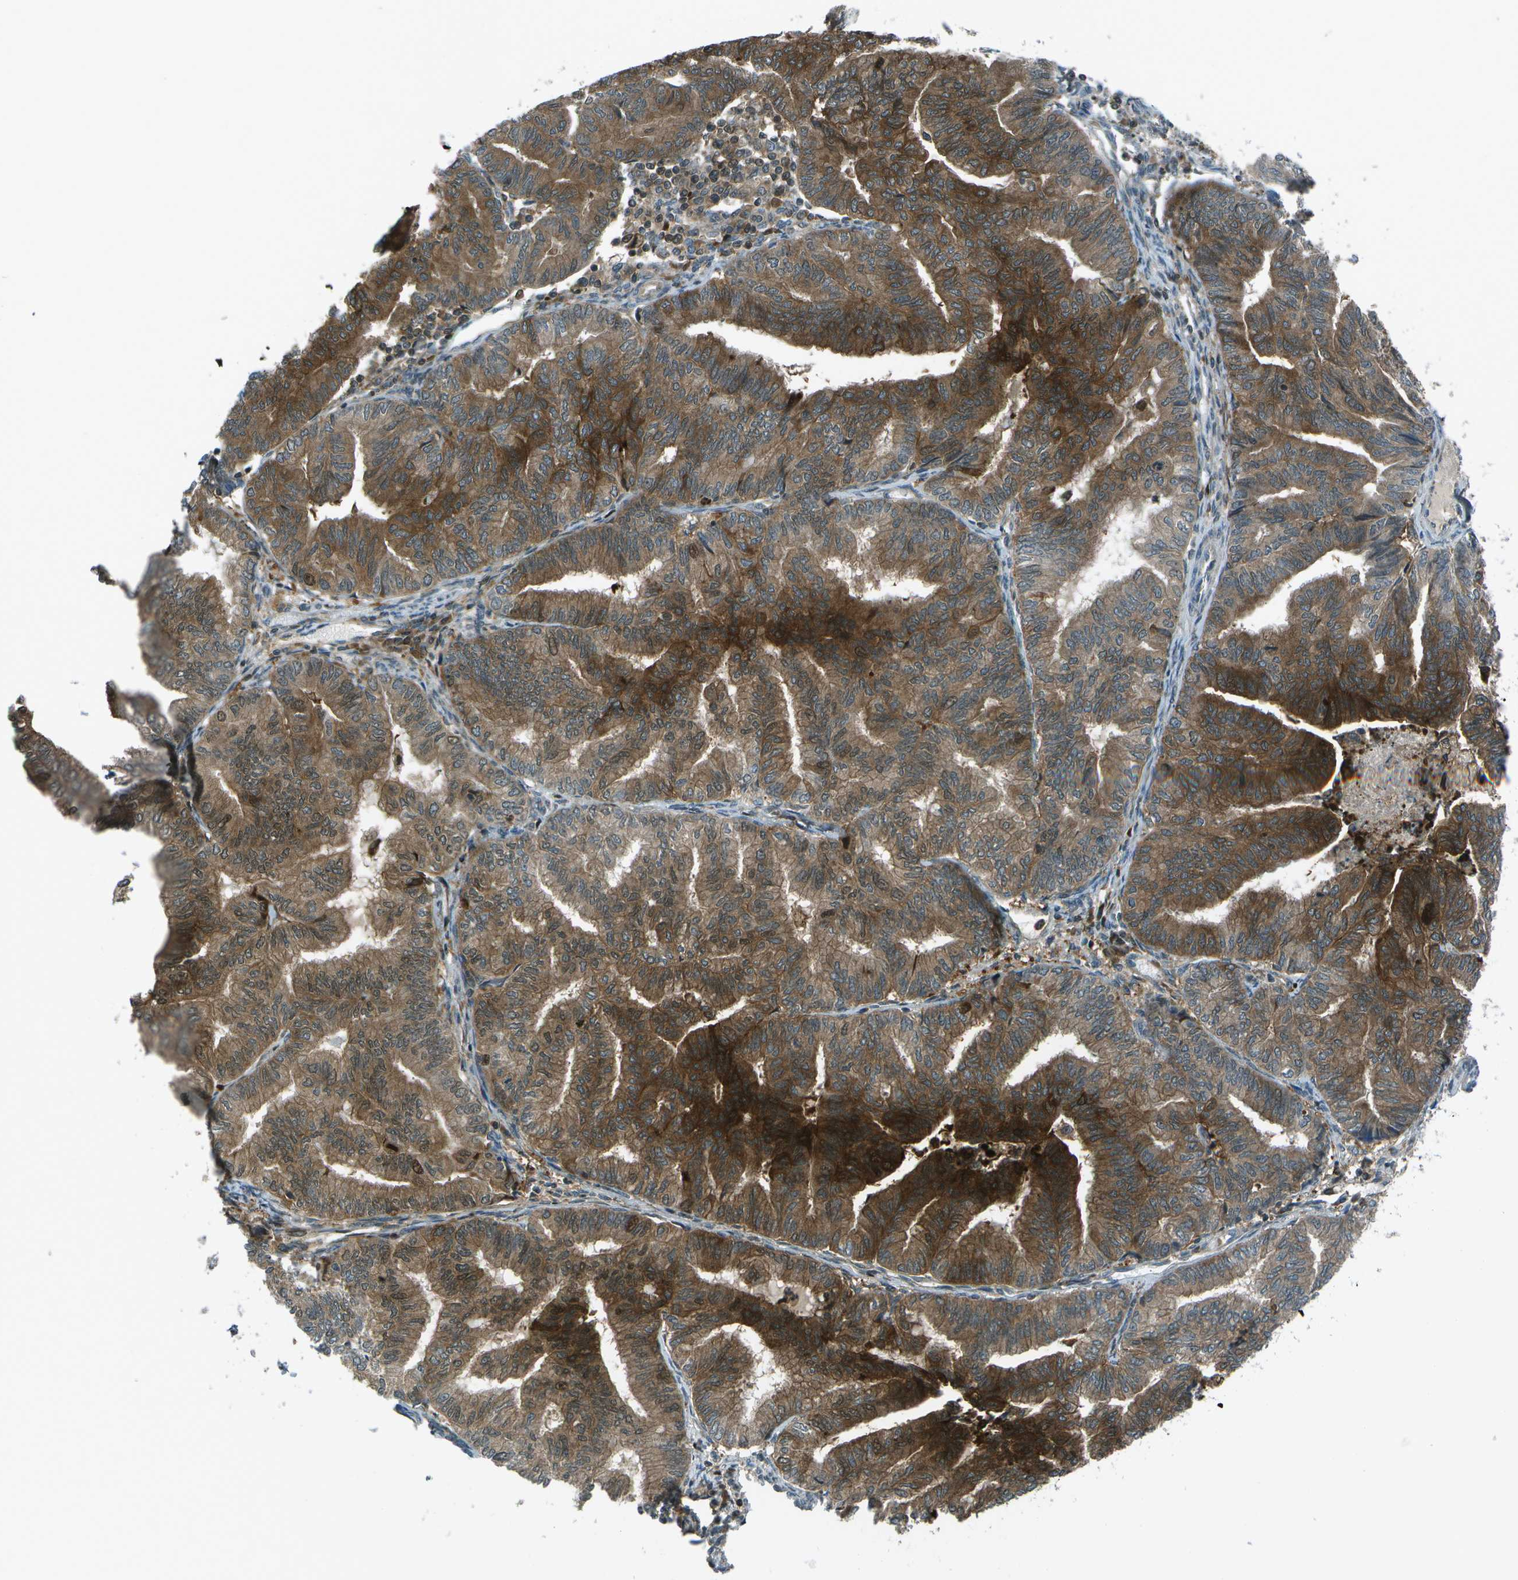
{"staining": {"intensity": "strong", "quantity": ">75%", "location": "cytoplasmic/membranous"}, "tissue": "endometrial cancer", "cell_type": "Tumor cells", "image_type": "cancer", "snomed": [{"axis": "morphology", "description": "Adenocarcinoma, NOS"}, {"axis": "topography", "description": "Endometrium"}], "caption": "Immunohistochemical staining of endometrial cancer displays strong cytoplasmic/membranous protein expression in about >75% of tumor cells.", "gene": "TMEM19", "patient": {"sex": "female", "age": 79}}